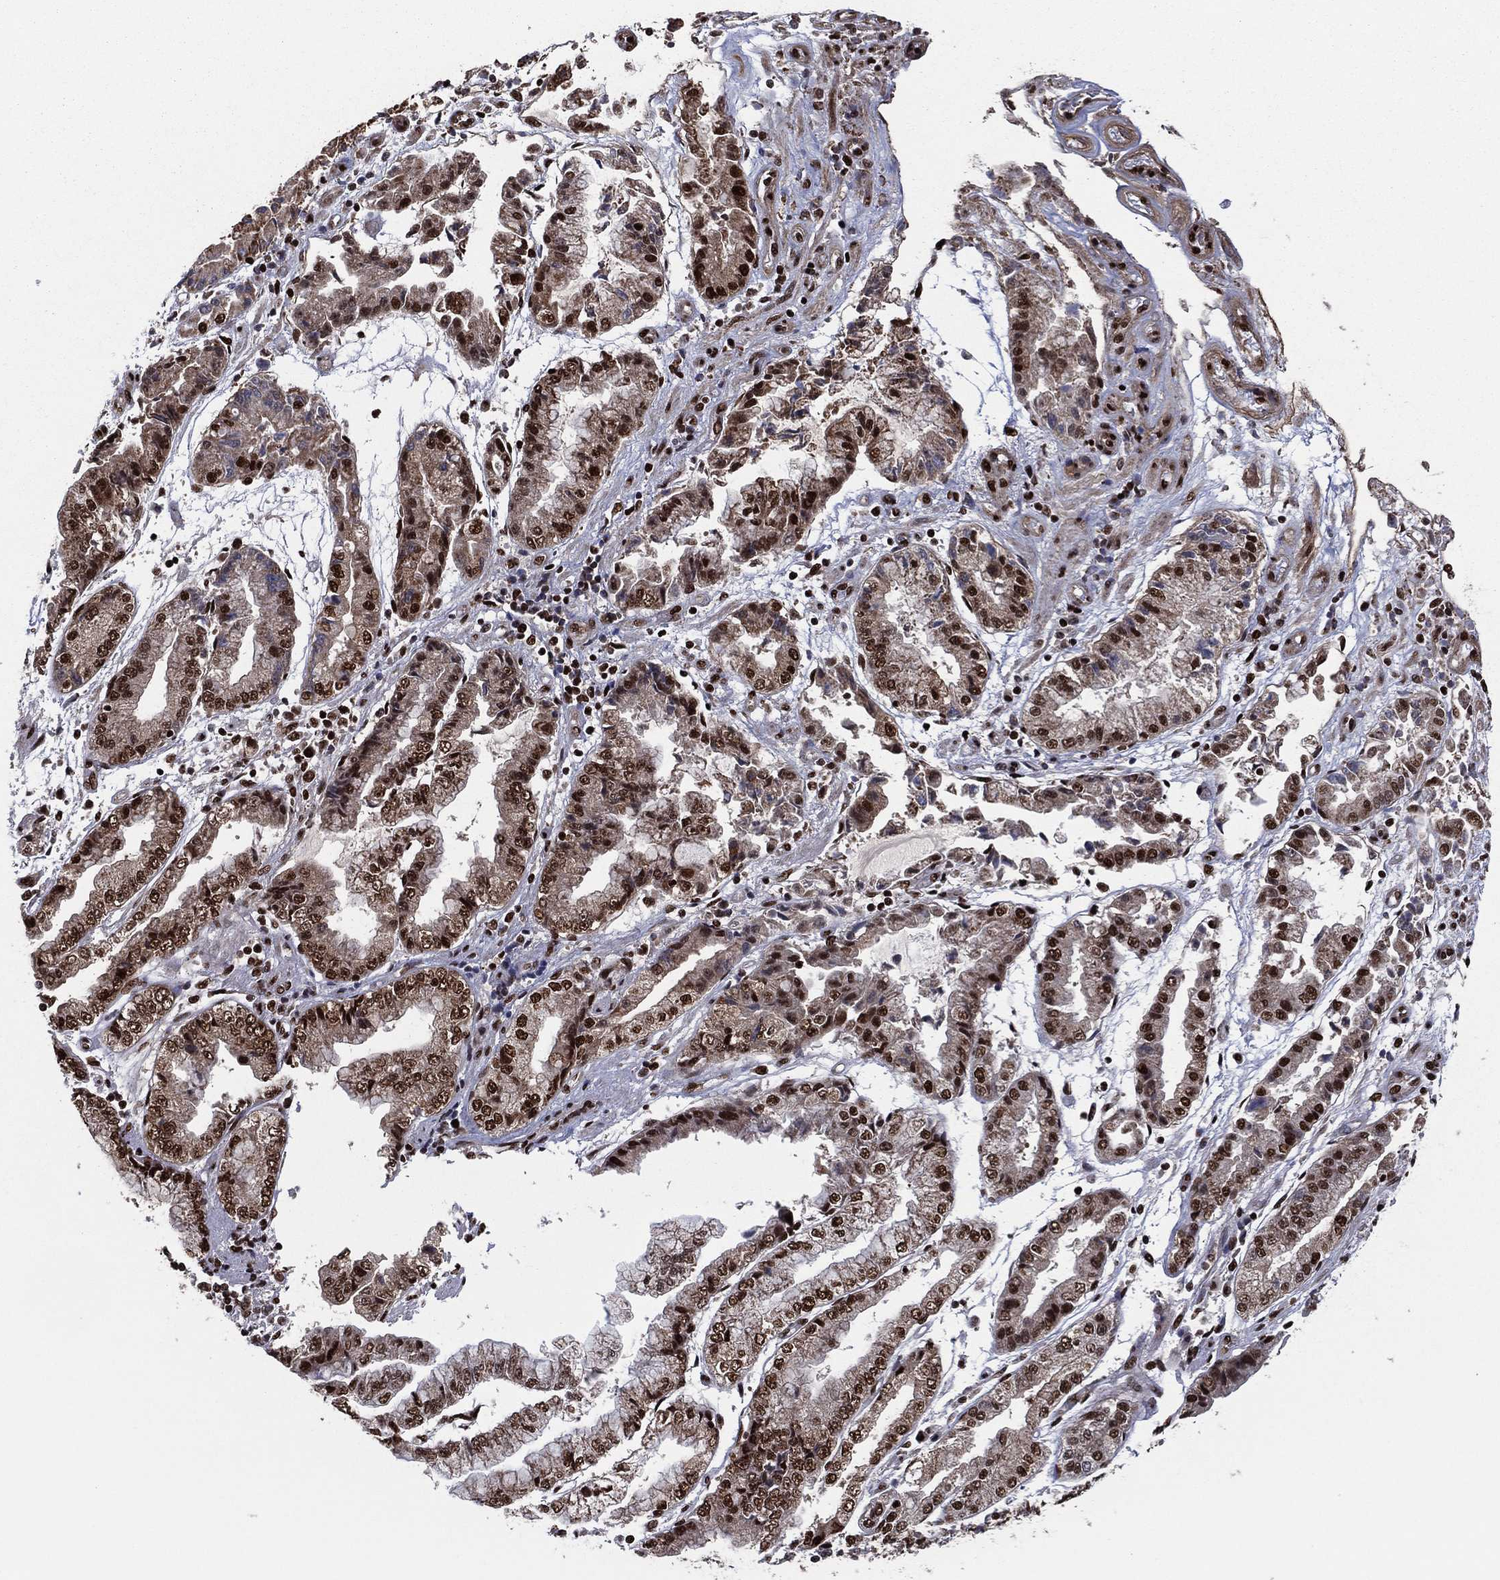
{"staining": {"intensity": "strong", "quantity": ">75%", "location": "nuclear"}, "tissue": "stomach cancer", "cell_type": "Tumor cells", "image_type": "cancer", "snomed": [{"axis": "morphology", "description": "Adenocarcinoma, NOS"}, {"axis": "topography", "description": "Stomach, upper"}], "caption": "Adenocarcinoma (stomach) was stained to show a protein in brown. There is high levels of strong nuclear positivity in approximately >75% of tumor cells.", "gene": "TP53BP1", "patient": {"sex": "female", "age": 74}}